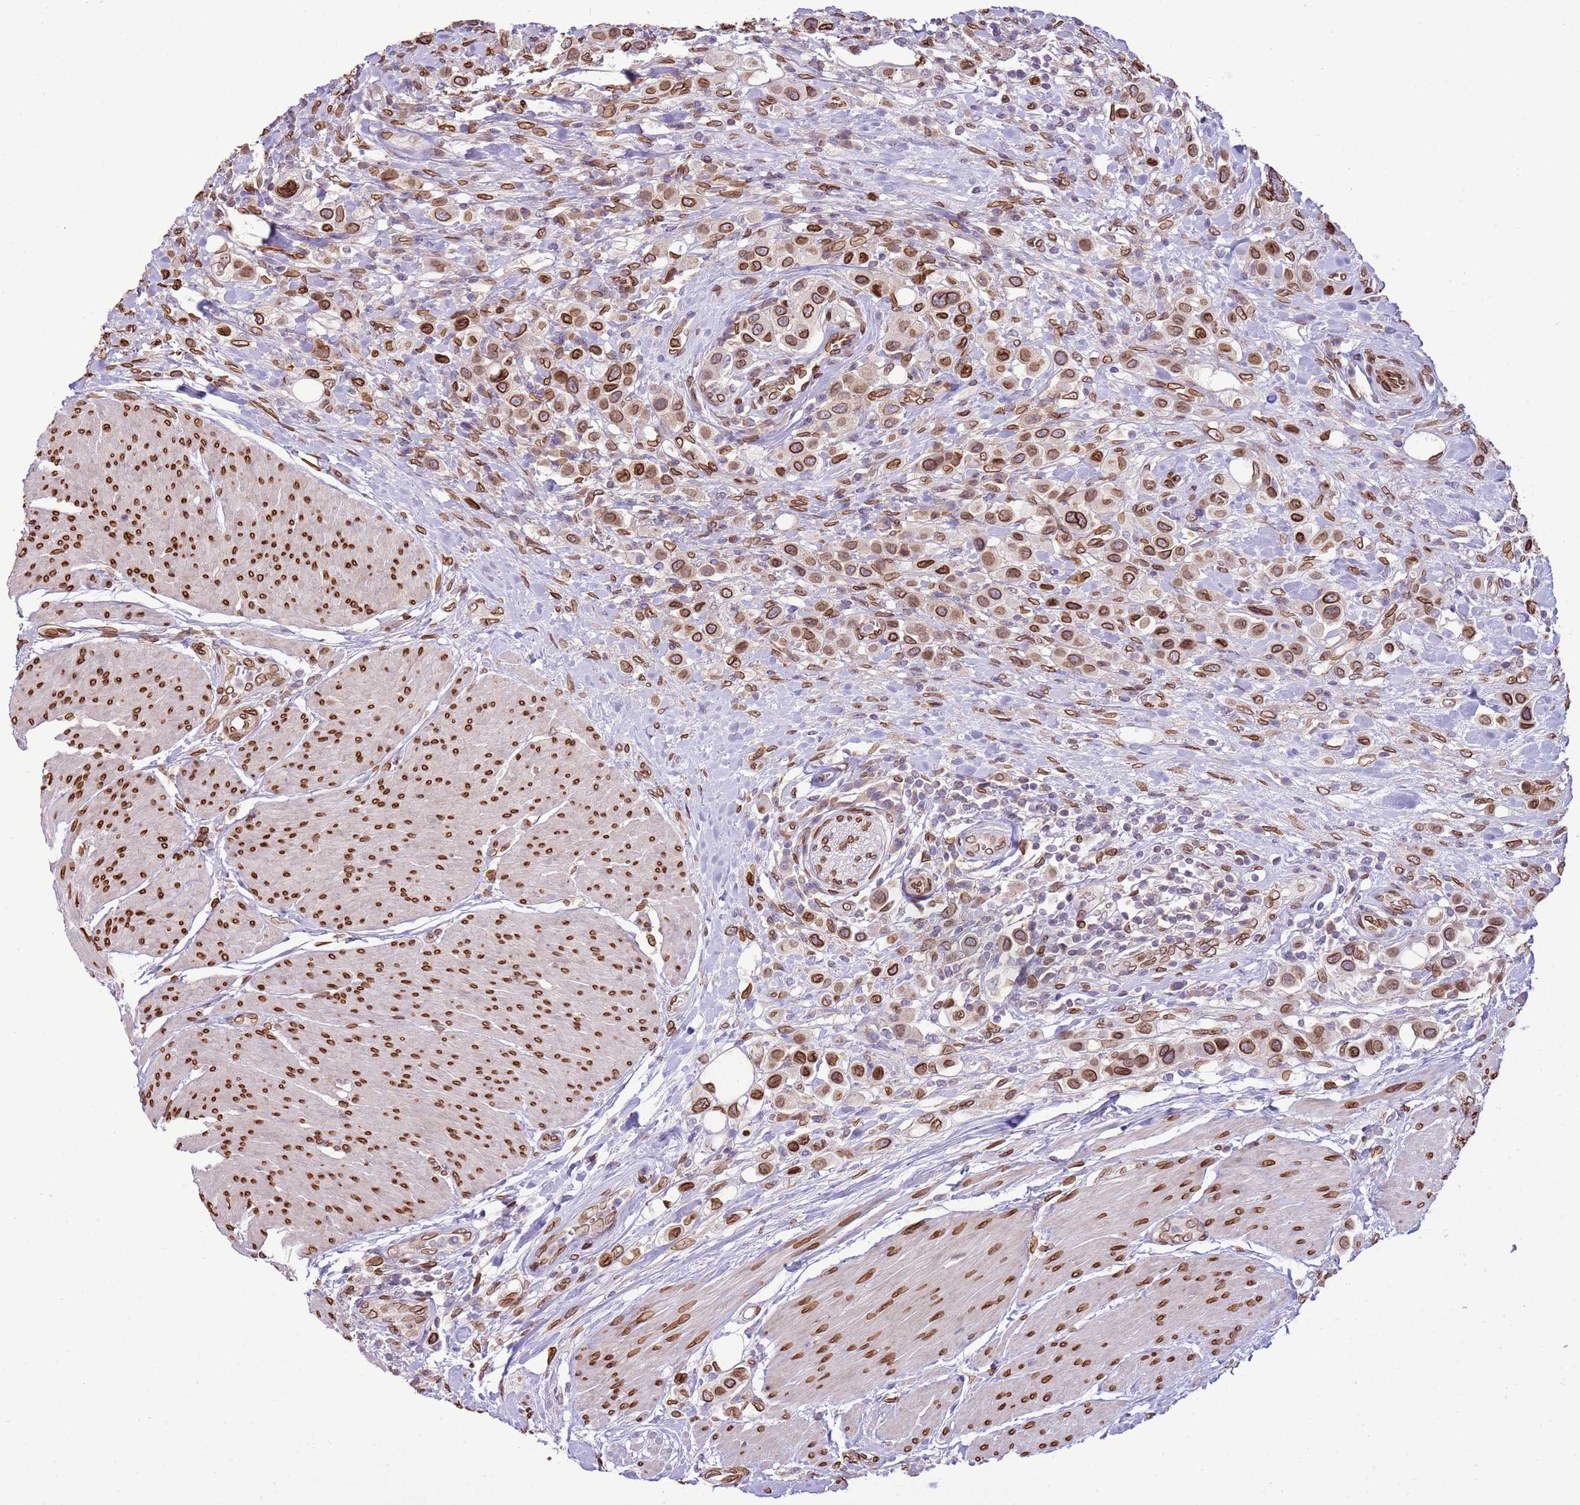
{"staining": {"intensity": "strong", "quantity": ">75%", "location": "cytoplasmic/membranous,nuclear"}, "tissue": "urothelial cancer", "cell_type": "Tumor cells", "image_type": "cancer", "snomed": [{"axis": "morphology", "description": "Urothelial carcinoma, High grade"}, {"axis": "topography", "description": "Urinary bladder"}], "caption": "Immunohistochemical staining of human urothelial cancer demonstrates strong cytoplasmic/membranous and nuclear protein positivity in about >75% of tumor cells.", "gene": "TMEM47", "patient": {"sex": "male", "age": 50}}